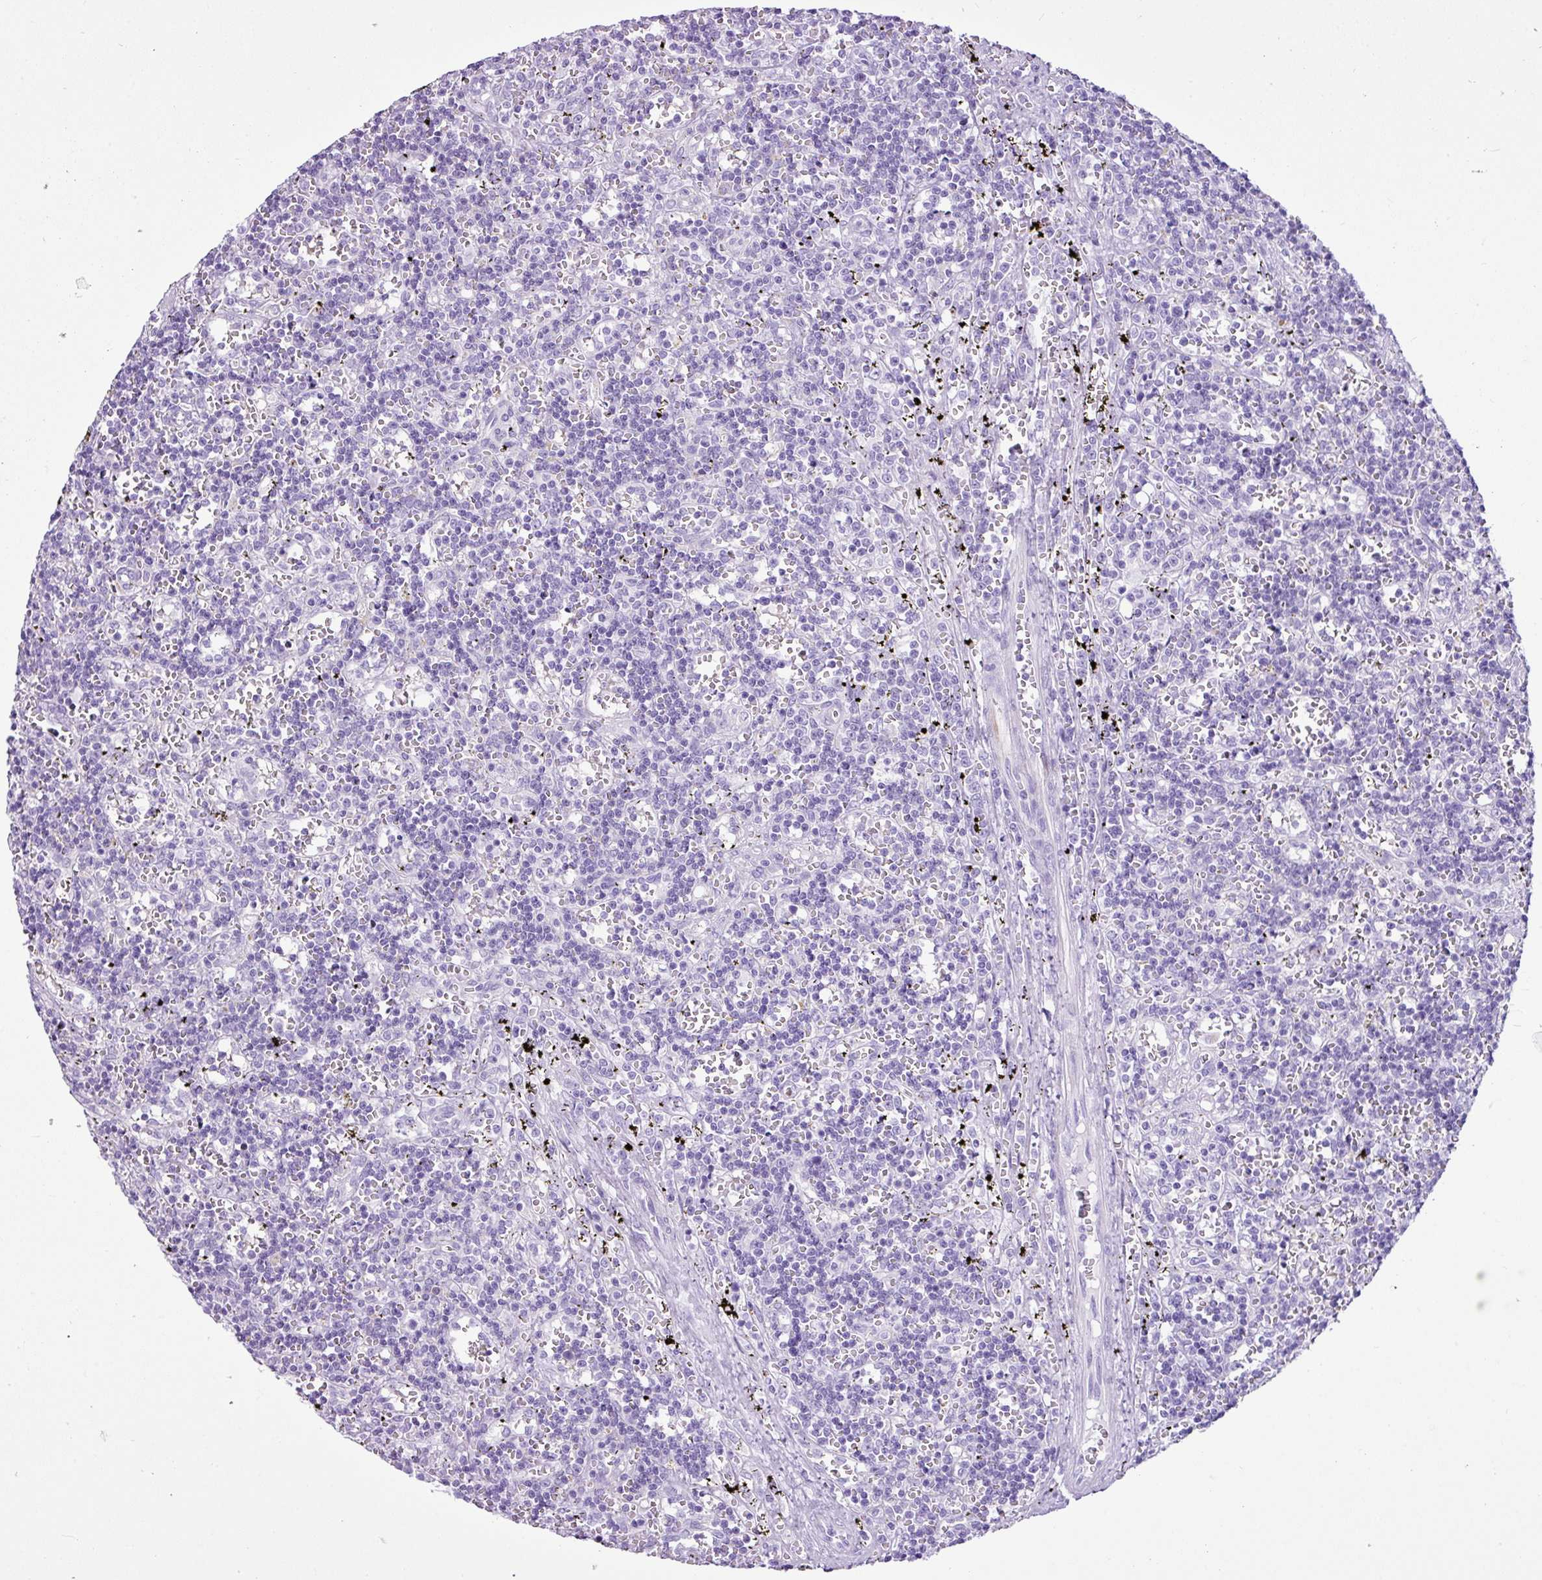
{"staining": {"intensity": "negative", "quantity": "none", "location": "none"}, "tissue": "lymphoma", "cell_type": "Tumor cells", "image_type": "cancer", "snomed": [{"axis": "morphology", "description": "Malignant lymphoma, non-Hodgkin's type, Low grade"}, {"axis": "topography", "description": "Spleen"}], "caption": "This is a photomicrograph of immunohistochemistry staining of lymphoma, which shows no staining in tumor cells.", "gene": "LILRB4", "patient": {"sex": "male", "age": 60}}